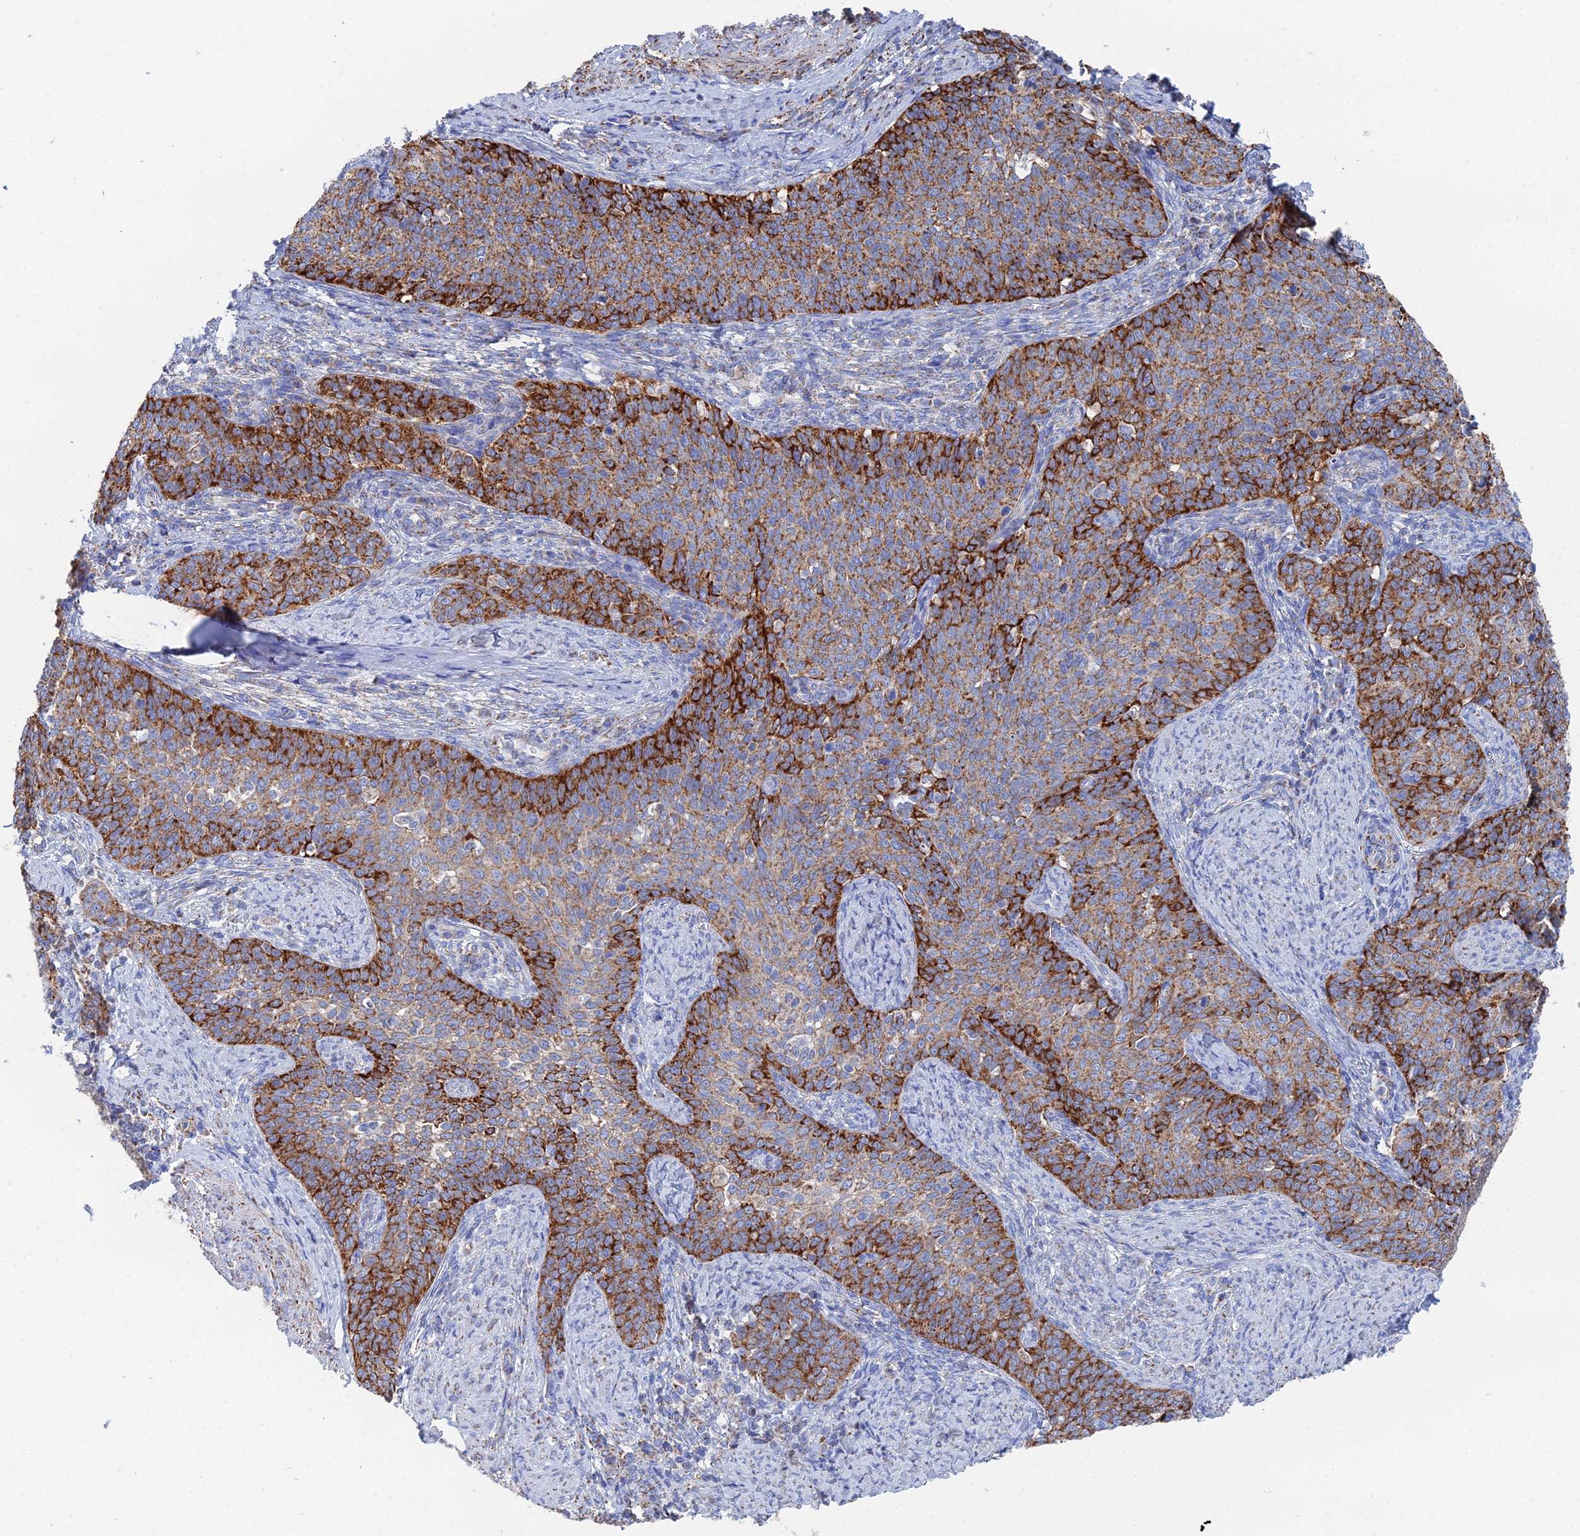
{"staining": {"intensity": "strong", "quantity": "25%-75%", "location": "cytoplasmic/membranous"}, "tissue": "cervical cancer", "cell_type": "Tumor cells", "image_type": "cancer", "snomed": [{"axis": "morphology", "description": "Squamous cell carcinoma, NOS"}, {"axis": "topography", "description": "Cervix"}], "caption": "Tumor cells exhibit high levels of strong cytoplasmic/membranous expression in about 25%-75% of cells in human cervical cancer (squamous cell carcinoma).", "gene": "IFT80", "patient": {"sex": "female", "age": 39}}